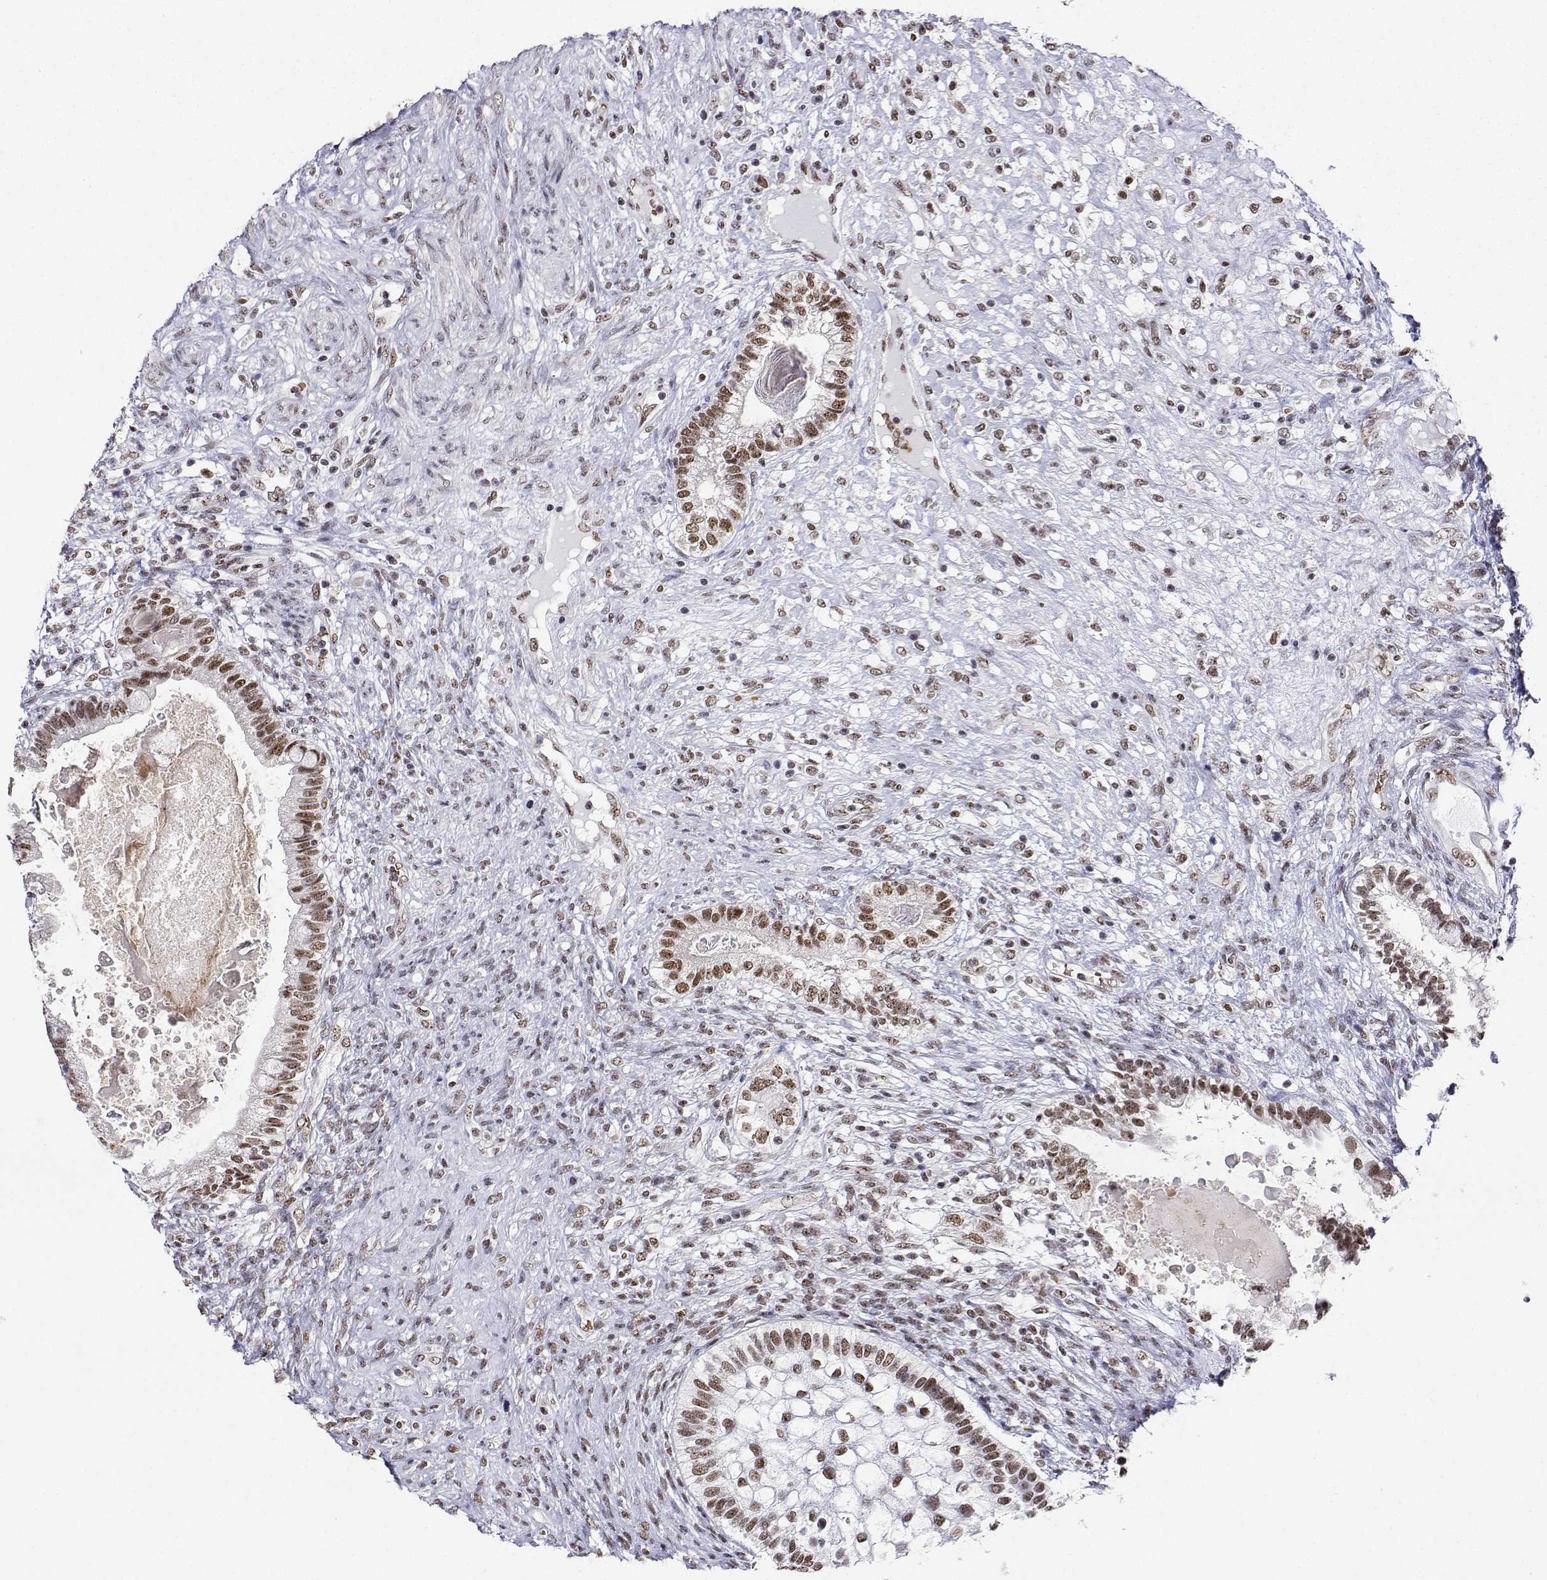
{"staining": {"intensity": "moderate", "quantity": ">75%", "location": "nuclear"}, "tissue": "testis cancer", "cell_type": "Tumor cells", "image_type": "cancer", "snomed": [{"axis": "morphology", "description": "Seminoma, NOS"}, {"axis": "morphology", "description": "Carcinoma, Embryonal, NOS"}, {"axis": "topography", "description": "Testis"}], "caption": "Tumor cells display moderate nuclear positivity in approximately >75% of cells in testis cancer (embryonal carcinoma).", "gene": "ADAR", "patient": {"sex": "male", "age": 41}}